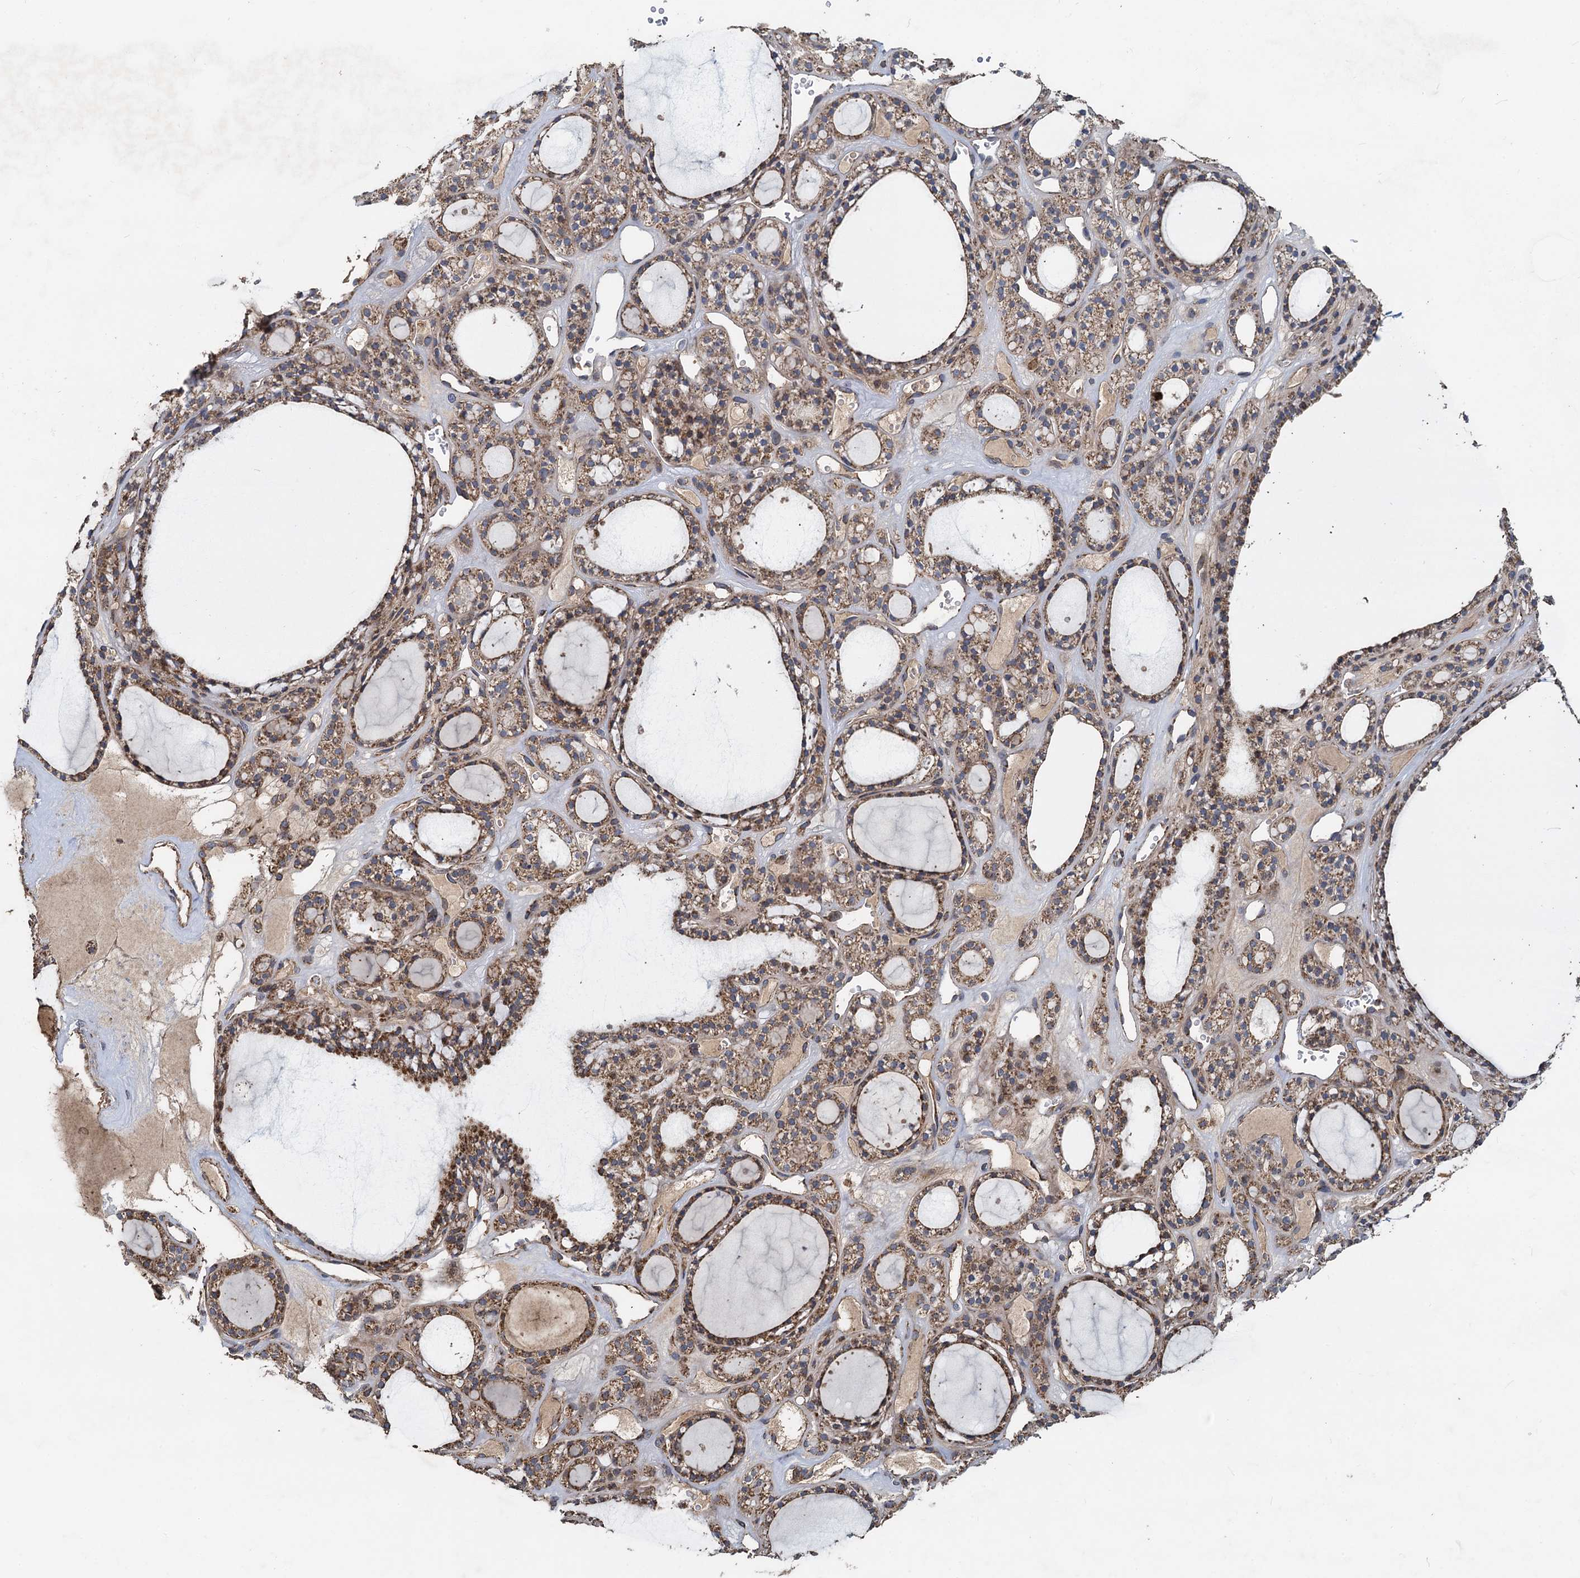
{"staining": {"intensity": "moderate", "quantity": ">75%", "location": "cytoplasmic/membranous"}, "tissue": "thyroid gland", "cell_type": "Glandular cells", "image_type": "normal", "snomed": [{"axis": "morphology", "description": "Normal tissue, NOS"}, {"axis": "topography", "description": "Thyroid gland"}], "caption": "Normal thyroid gland was stained to show a protein in brown. There is medium levels of moderate cytoplasmic/membranous expression in approximately >75% of glandular cells. The staining was performed using DAB (3,3'-diaminobenzidine) to visualize the protein expression in brown, while the nuclei were stained in blue with hematoxylin (Magnification: 20x).", "gene": "SDS", "patient": {"sex": "female", "age": 28}}